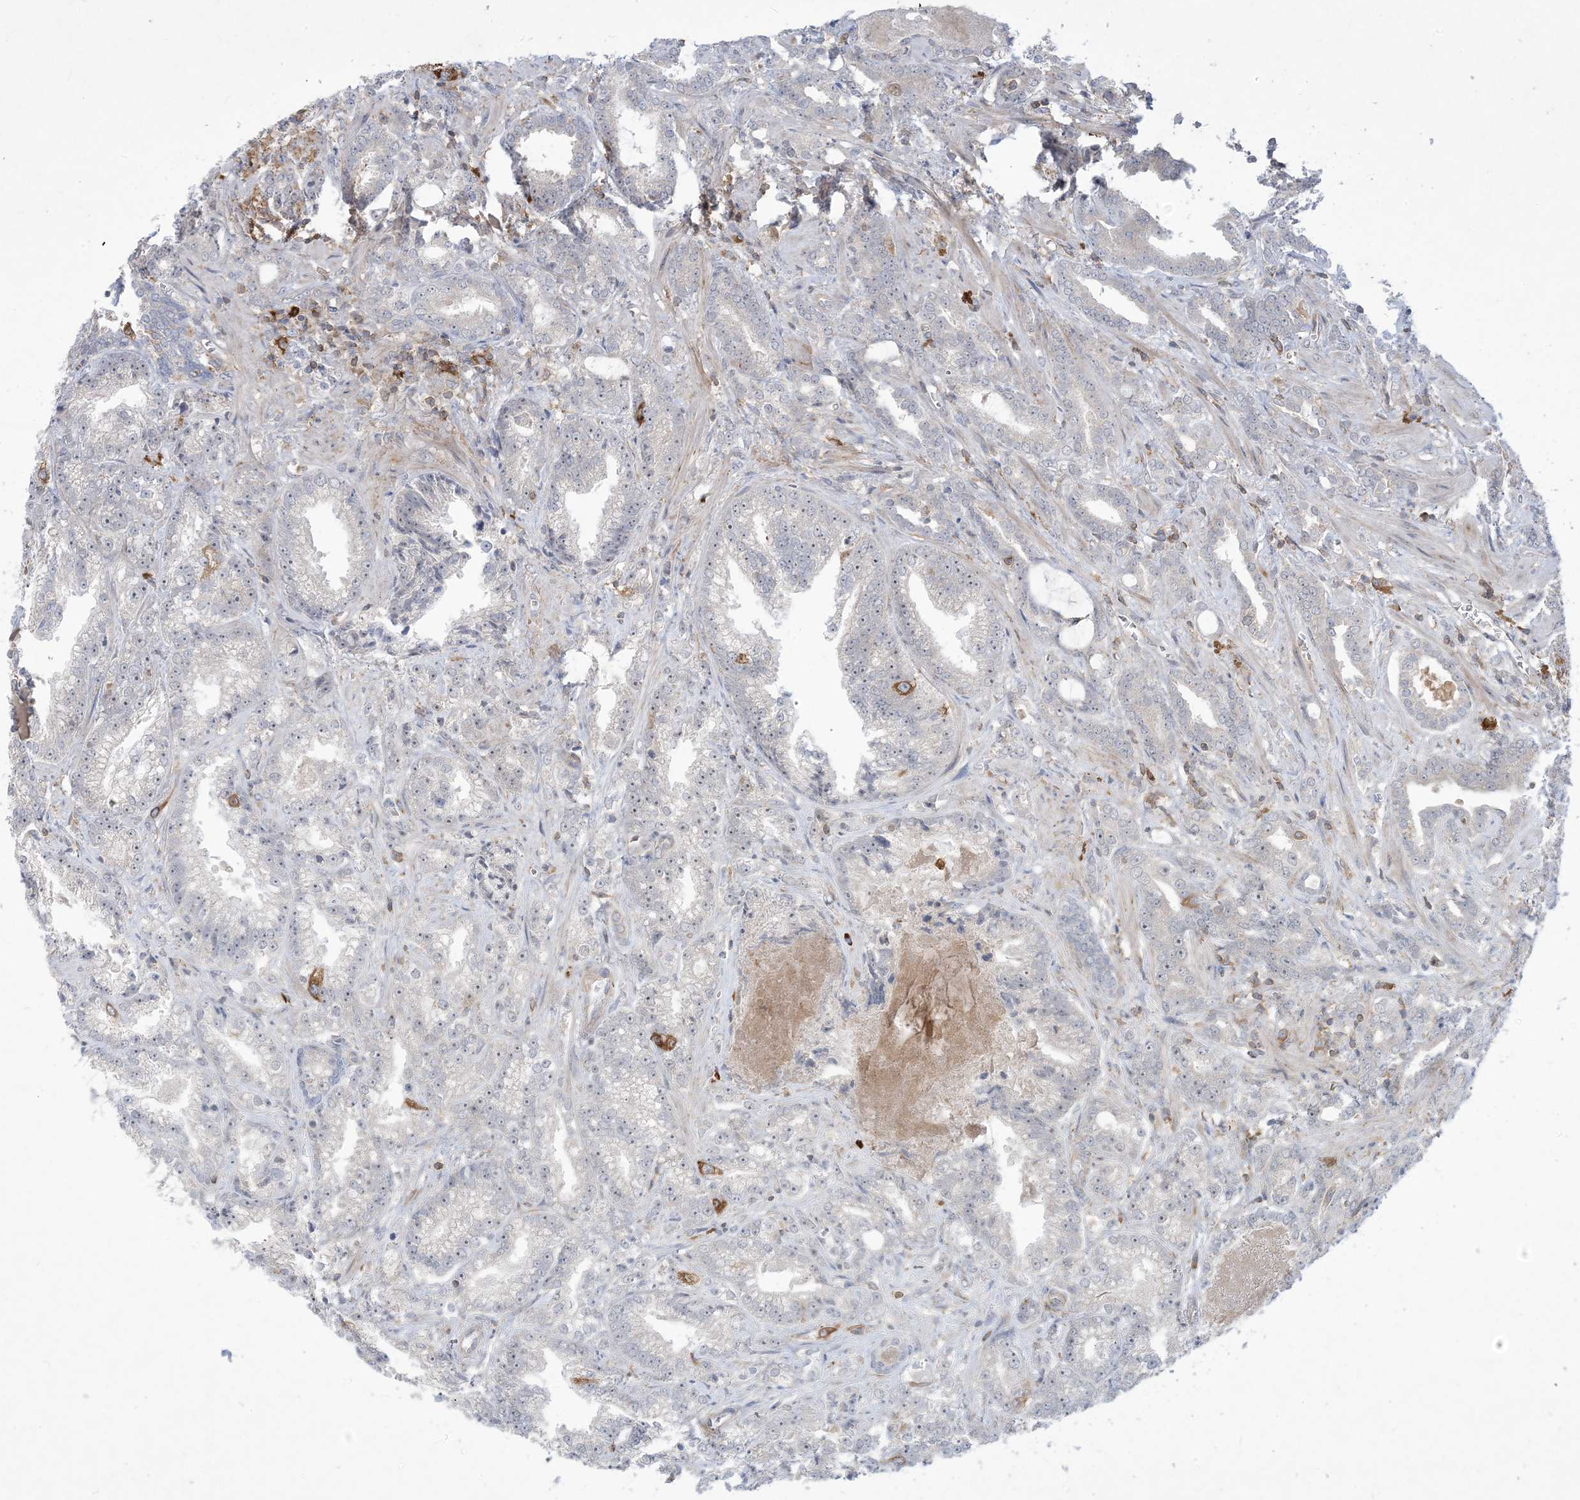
{"staining": {"intensity": "negative", "quantity": "none", "location": "none"}, "tissue": "prostate cancer", "cell_type": "Tumor cells", "image_type": "cancer", "snomed": [{"axis": "morphology", "description": "Adenocarcinoma, High grade"}, {"axis": "topography", "description": "Prostate and seminal vesicle, NOS"}], "caption": "This is an IHC image of prostate cancer. There is no staining in tumor cells.", "gene": "AOC1", "patient": {"sex": "male", "age": 67}}